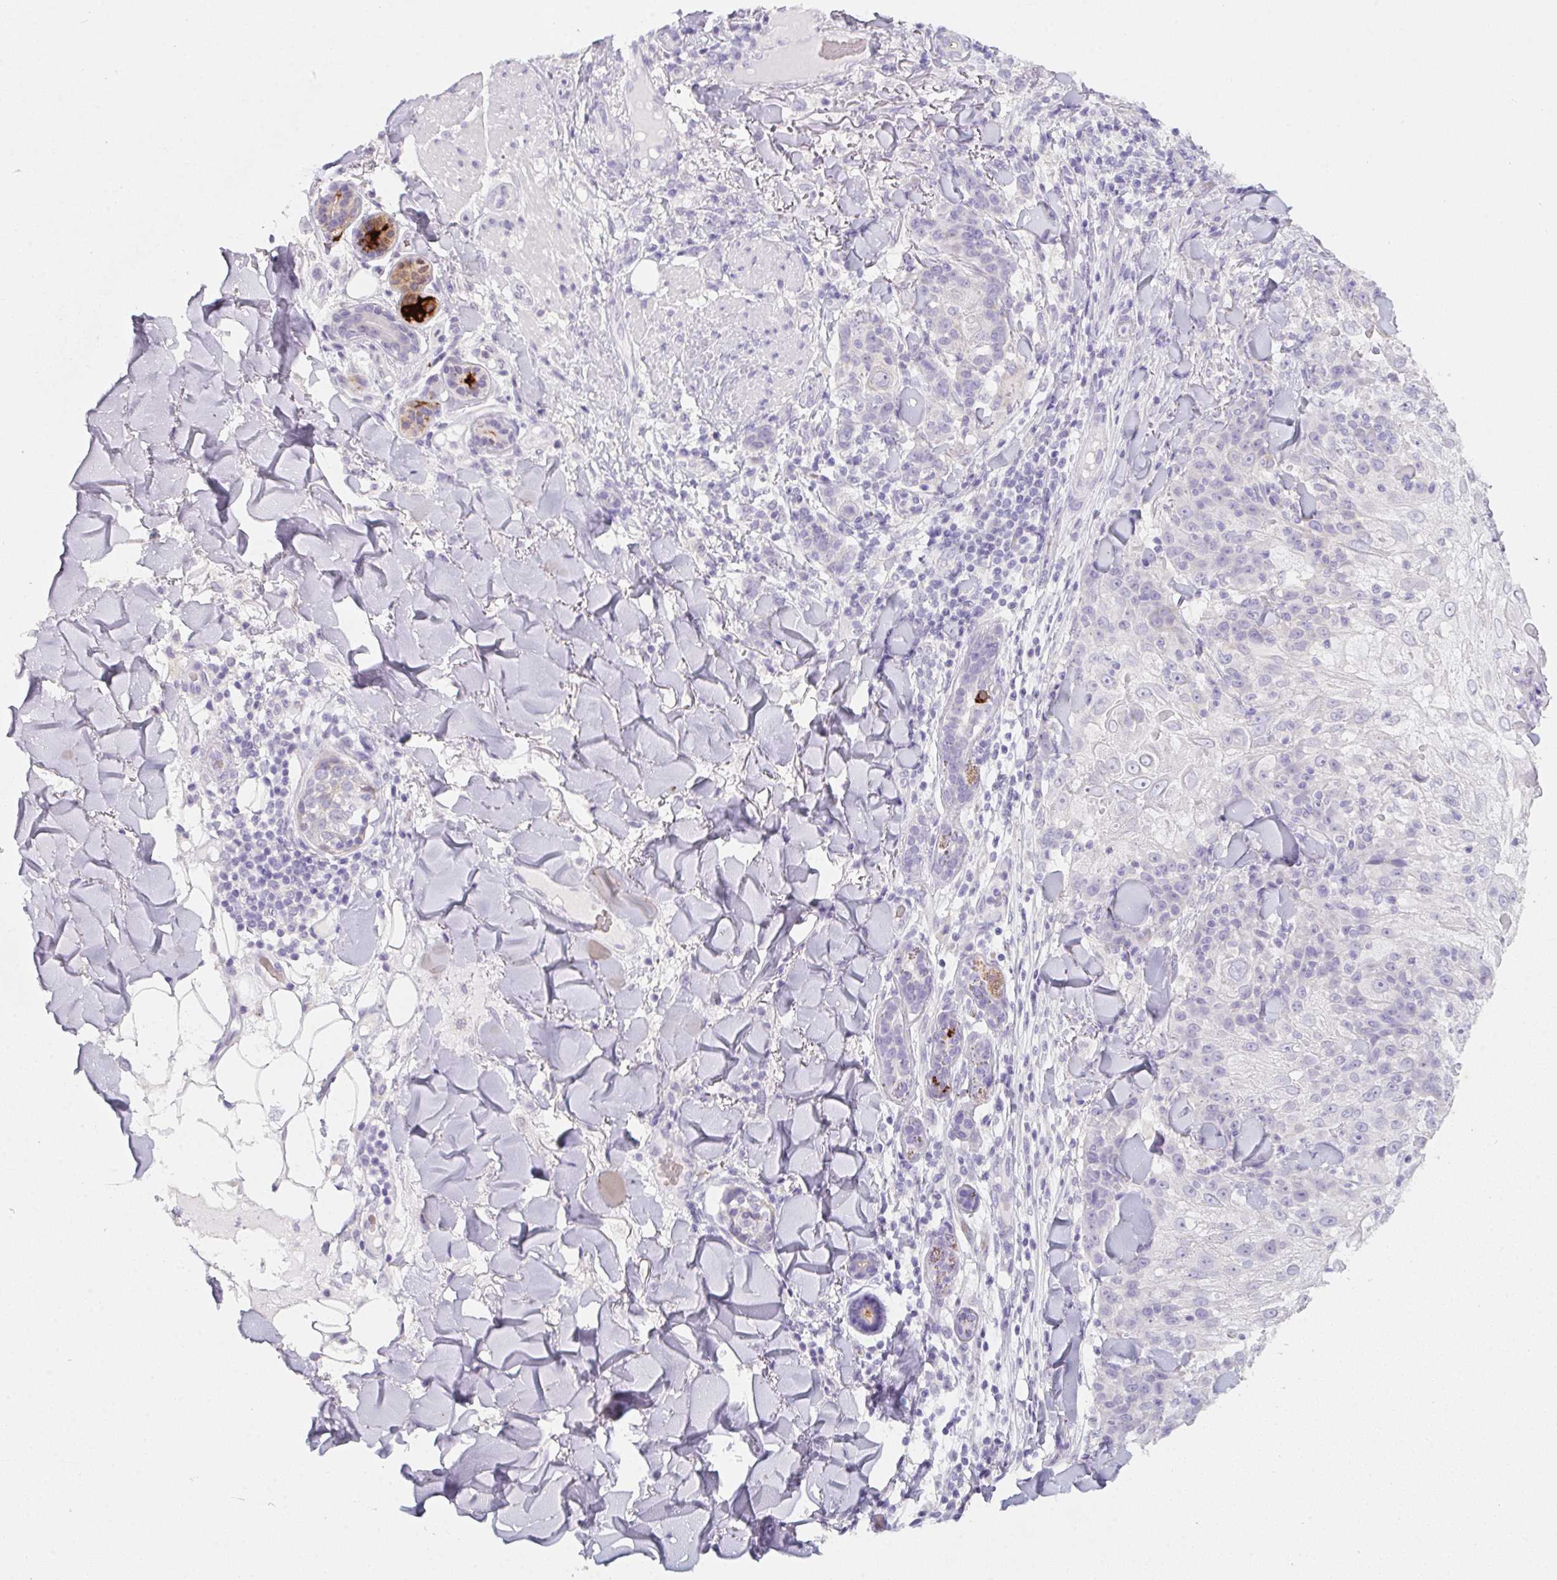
{"staining": {"intensity": "negative", "quantity": "none", "location": "none"}, "tissue": "skin cancer", "cell_type": "Tumor cells", "image_type": "cancer", "snomed": [{"axis": "morphology", "description": "Normal tissue, NOS"}, {"axis": "morphology", "description": "Squamous cell carcinoma, NOS"}, {"axis": "topography", "description": "Skin"}], "caption": "Protein analysis of skin cancer reveals no significant staining in tumor cells. (Brightfield microscopy of DAB immunohistochemistry at high magnification).", "gene": "DCD", "patient": {"sex": "female", "age": 83}}